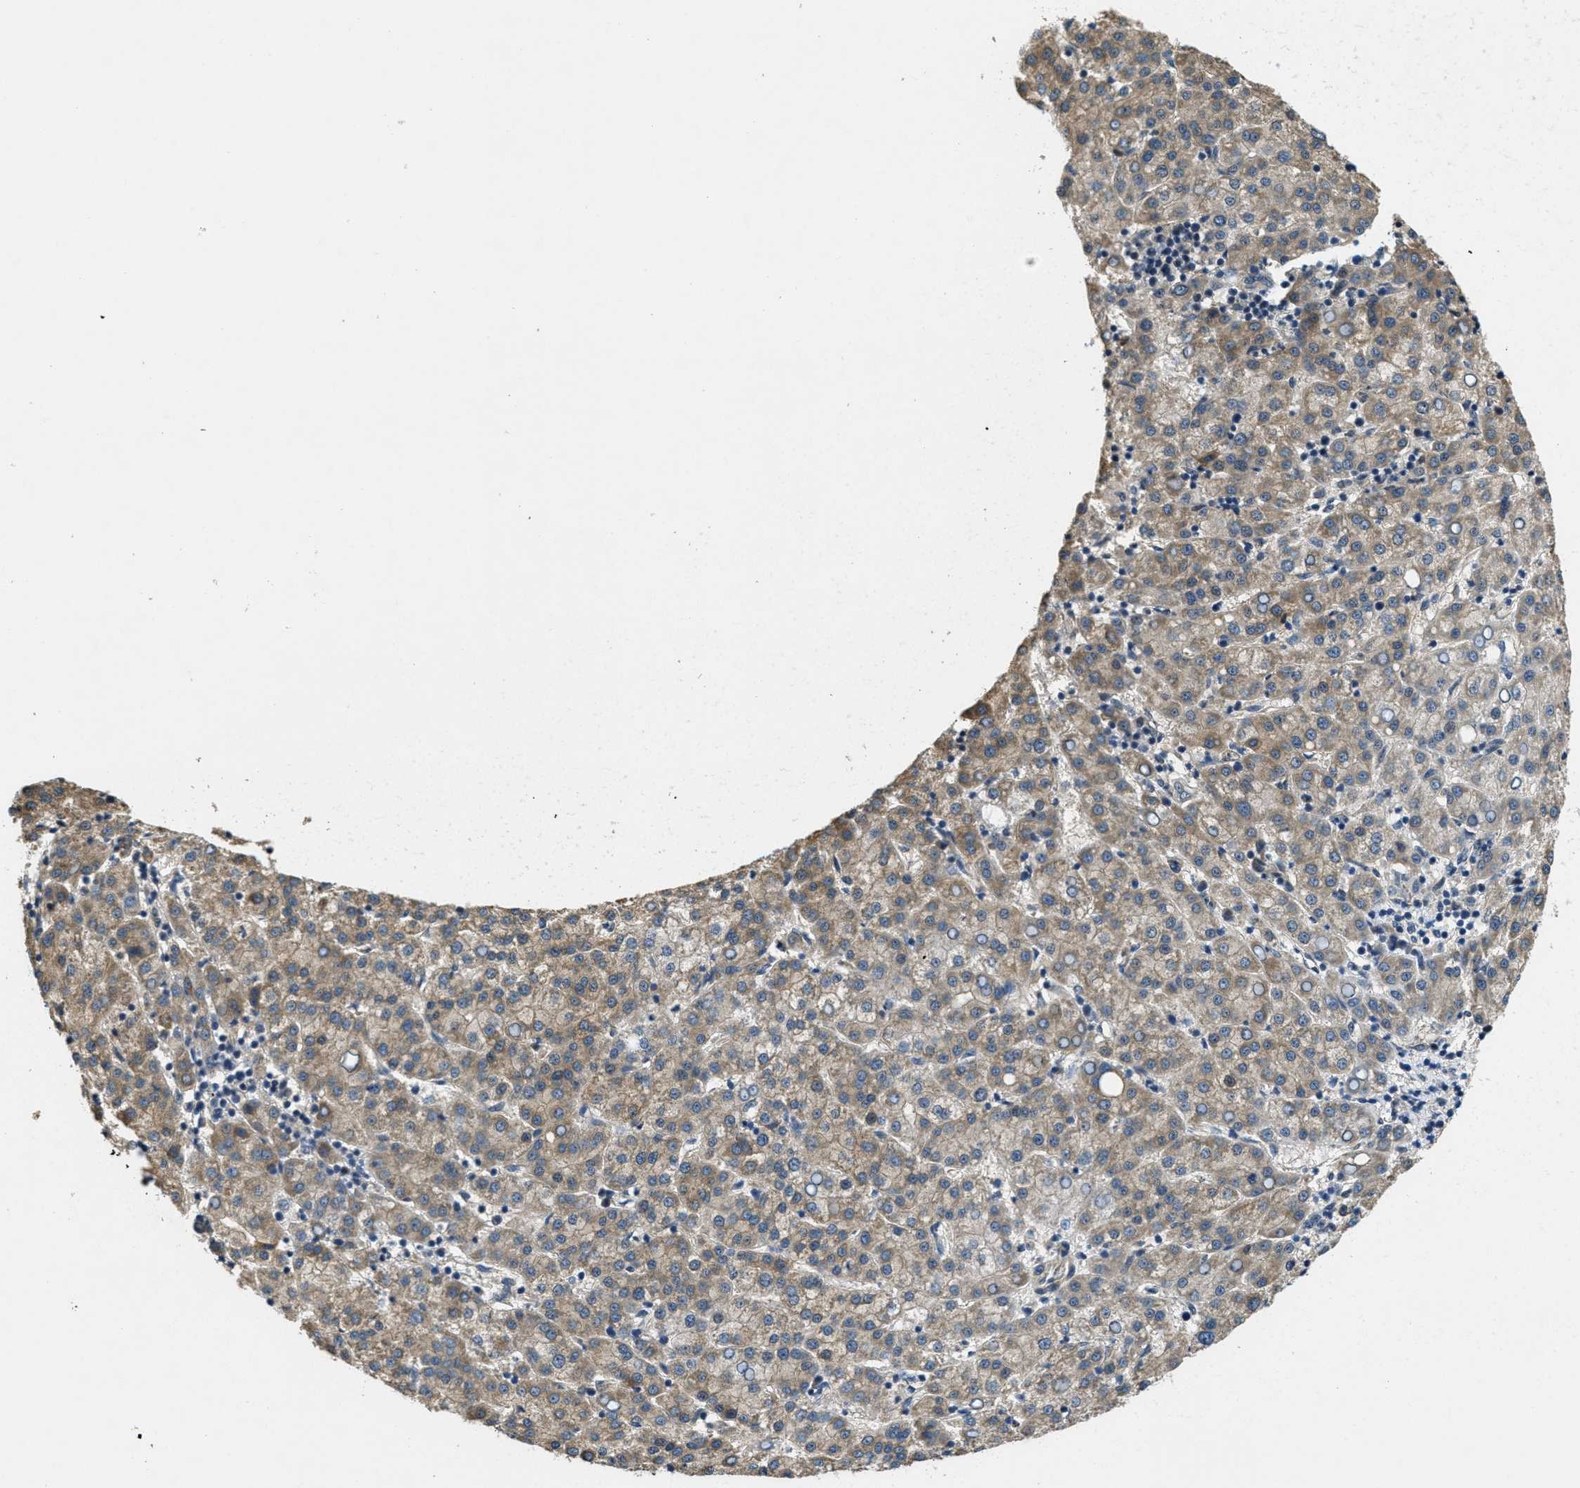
{"staining": {"intensity": "weak", "quantity": ">75%", "location": "cytoplasmic/membranous"}, "tissue": "liver cancer", "cell_type": "Tumor cells", "image_type": "cancer", "snomed": [{"axis": "morphology", "description": "Carcinoma, Hepatocellular, NOS"}, {"axis": "topography", "description": "Liver"}], "caption": "Brown immunohistochemical staining in human liver cancer exhibits weak cytoplasmic/membranous expression in about >75% of tumor cells.", "gene": "TOMM70", "patient": {"sex": "female", "age": 58}}